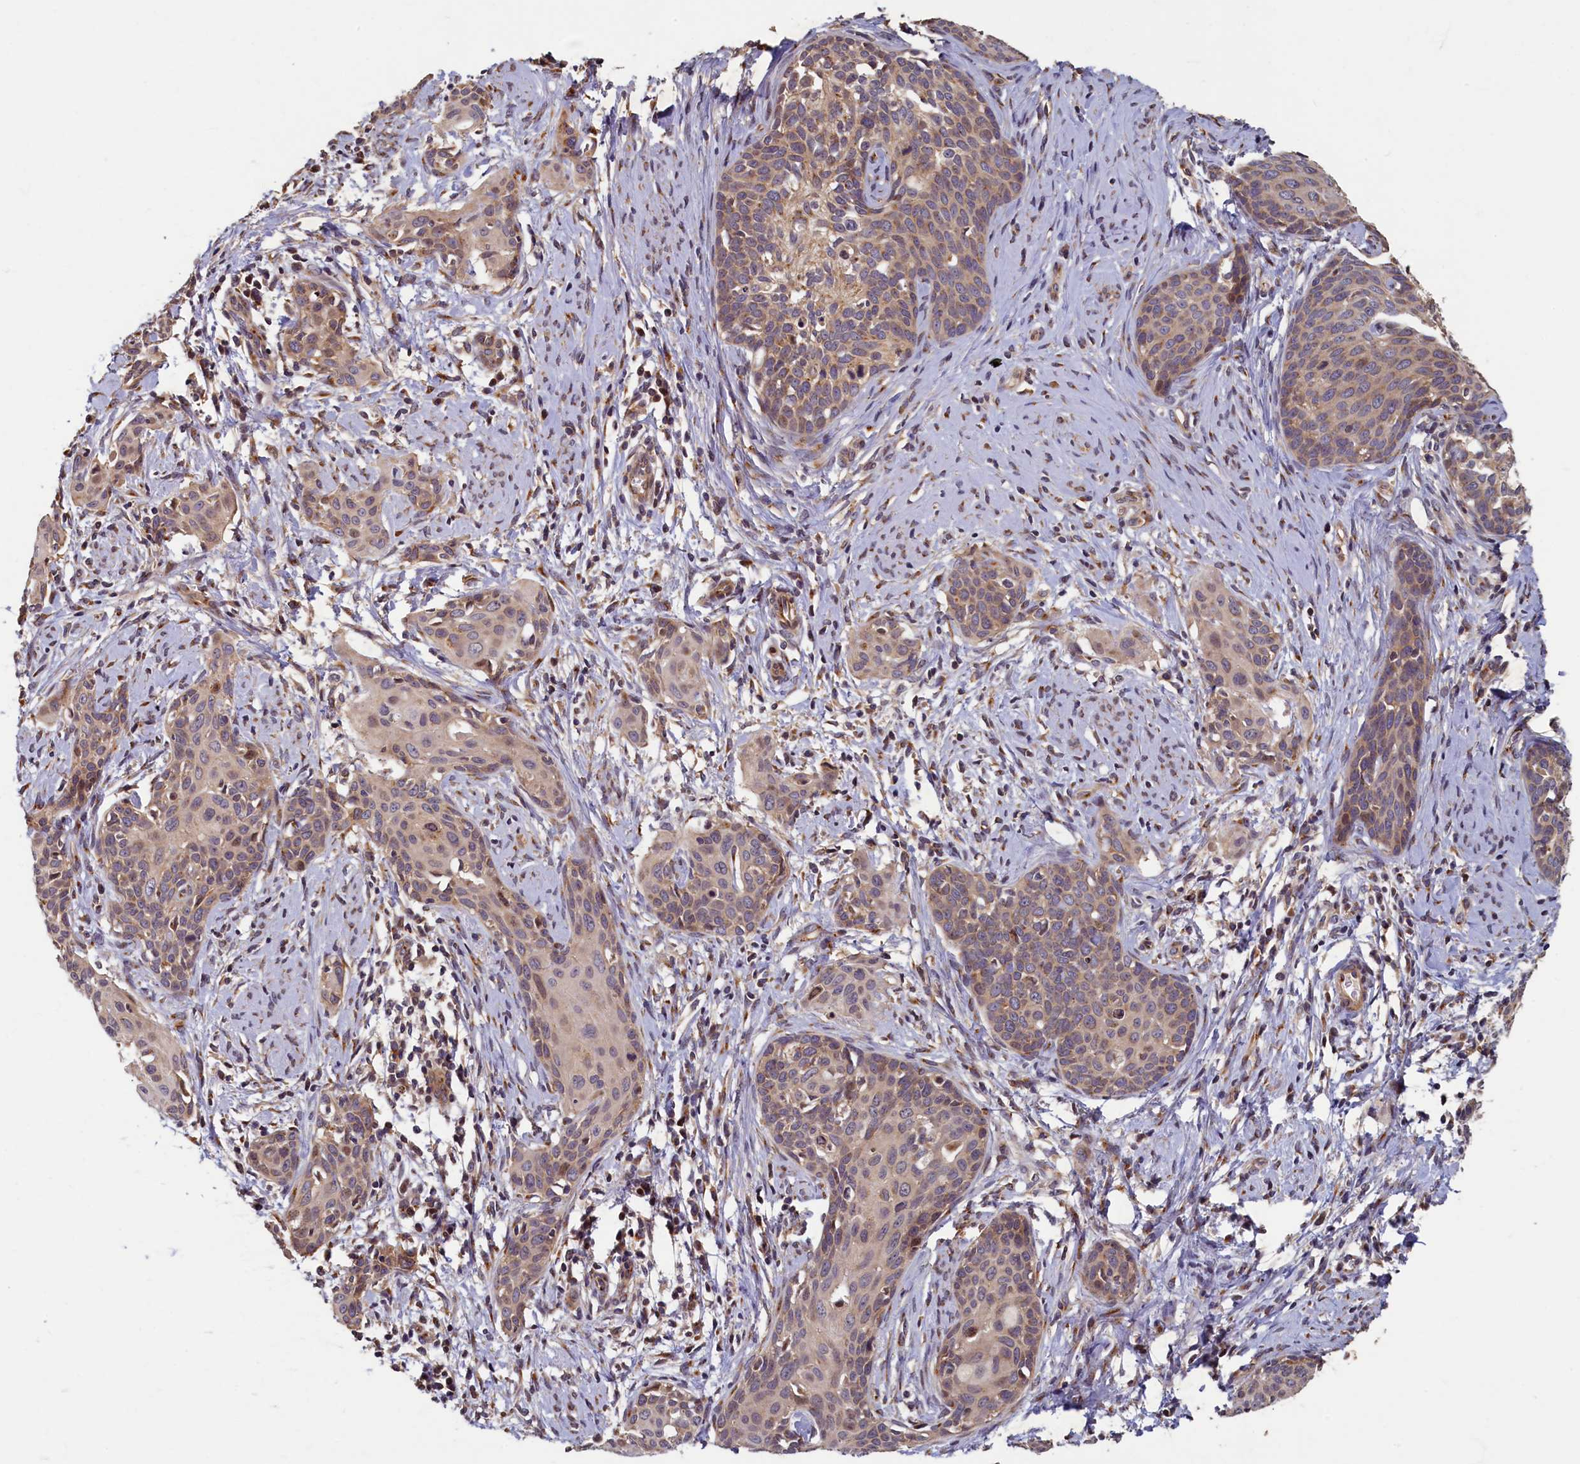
{"staining": {"intensity": "weak", "quantity": "25%-75%", "location": "cytoplasmic/membranous"}, "tissue": "cervical cancer", "cell_type": "Tumor cells", "image_type": "cancer", "snomed": [{"axis": "morphology", "description": "Squamous cell carcinoma, NOS"}, {"axis": "topography", "description": "Cervix"}], "caption": "Brown immunohistochemical staining in human squamous cell carcinoma (cervical) exhibits weak cytoplasmic/membranous staining in approximately 25%-75% of tumor cells.", "gene": "TMEM181", "patient": {"sex": "female", "age": 52}}